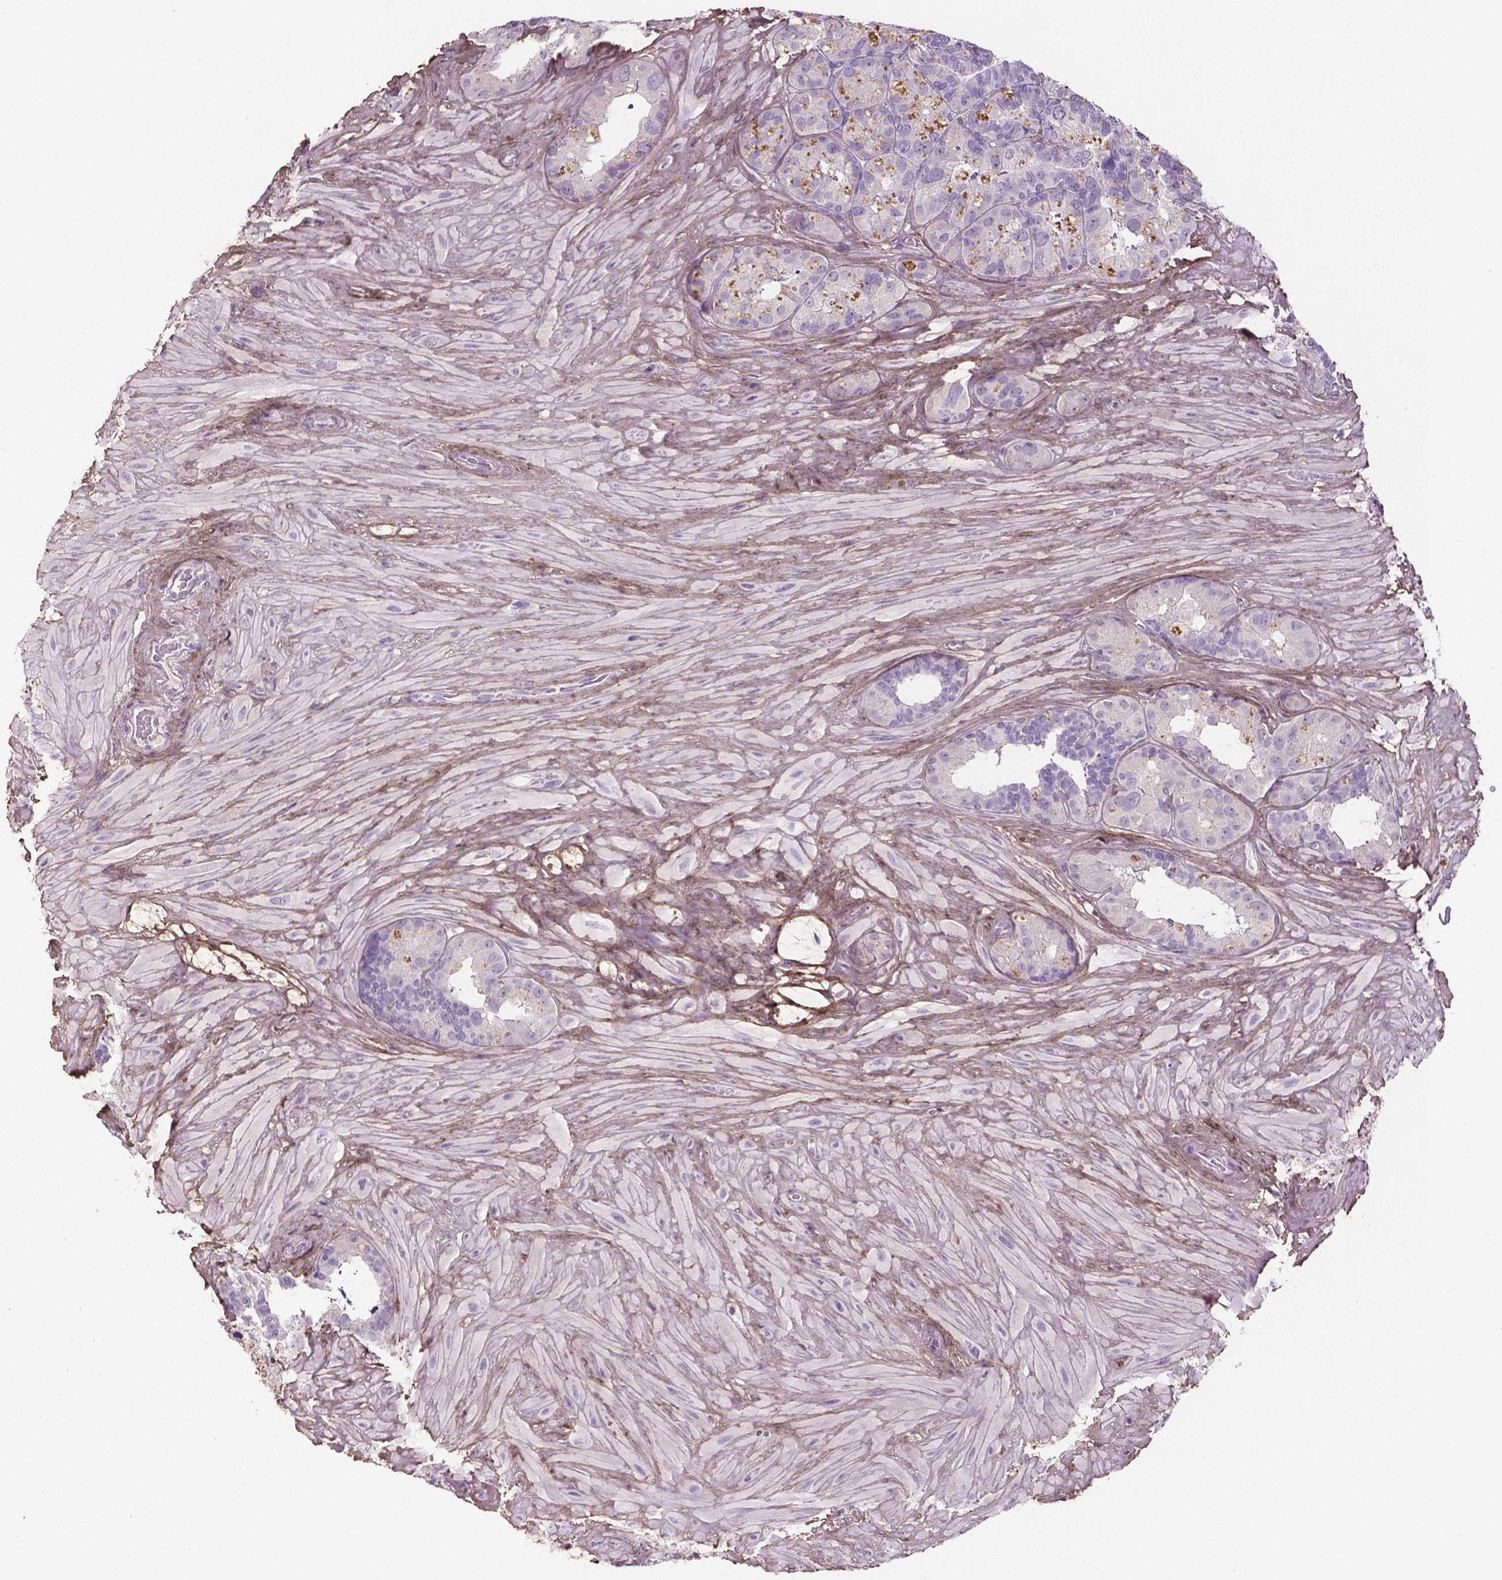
{"staining": {"intensity": "negative", "quantity": "none", "location": "none"}, "tissue": "seminal vesicle", "cell_type": "Glandular cells", "image_type": "normal", "snomed": [{"axis": "morphology", "description": "Normal tissue, NOS"}, {"axis": "topography", "description": "Seminal veicle"}], "caption": "This is a photomicrograph of IHC staining of unremarkable seminal vesicle, which shows no positivity in glandular cells. (Stains: DAB IHC with hematoxylin counter stain, Microscopy: brightfield microscopy at high magnification).", "gene": "DLG2", "patient": {"sex": "male", "age": 60}}